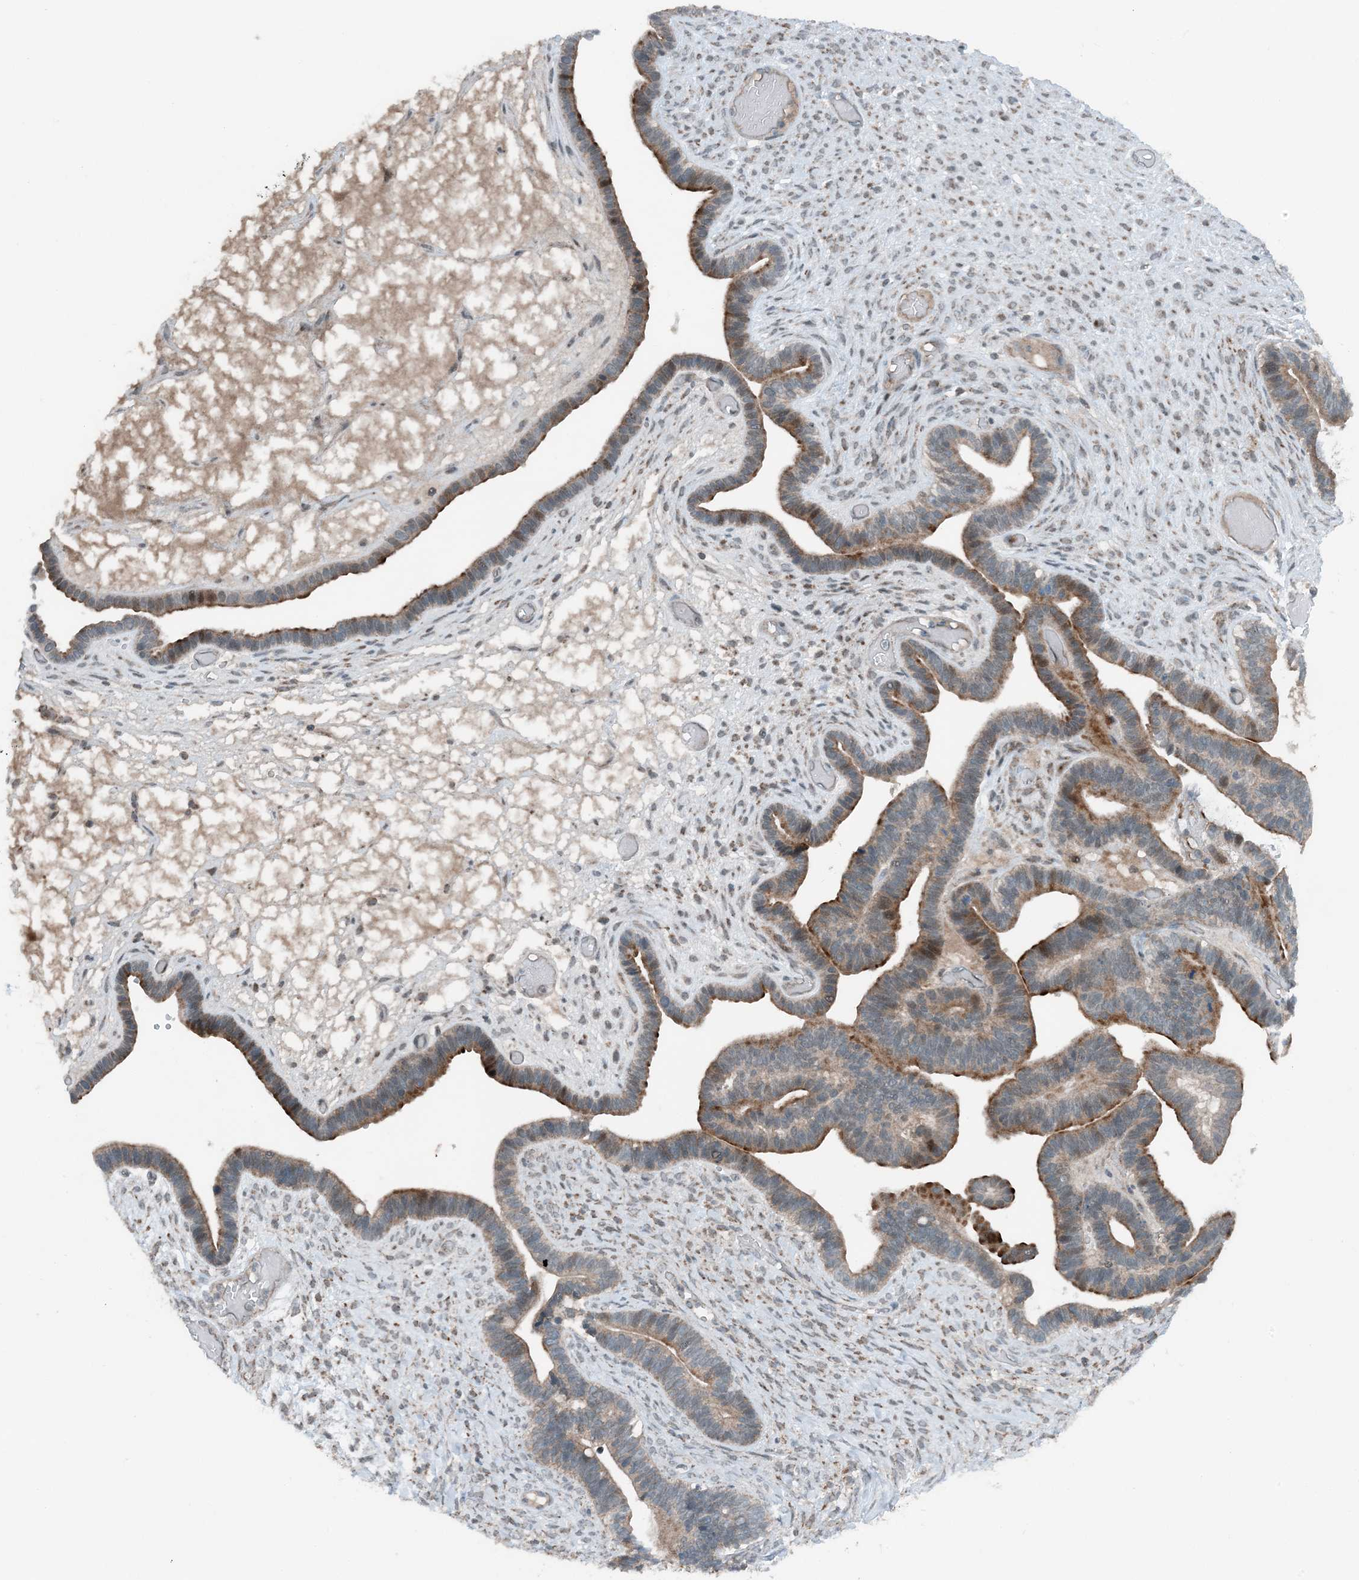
{"staining": {"intensity": "moderate", "quantity": ">75%", "location": "cytoplasmic/membranous"}, "tissue": "ovarian cancer", "cell_type": "Tumor cells", "image_type": "cancer", "snomed": [{"axis": "morphology", "description": "Cystadenocarcinoma, serous, NOS"}, {"axis": "topography", "description": "Ovary"}], "caption": "Immunohistochemistry (IHC) histopathology image of ovarian cancer stained for a protein (brown), which demonstrates medium levels of moderate cytoplasmic/membranous positivity in about >75% of tumor cells.", "gene": "MITD1", "patient": {"sex": "female", "age": 56}}